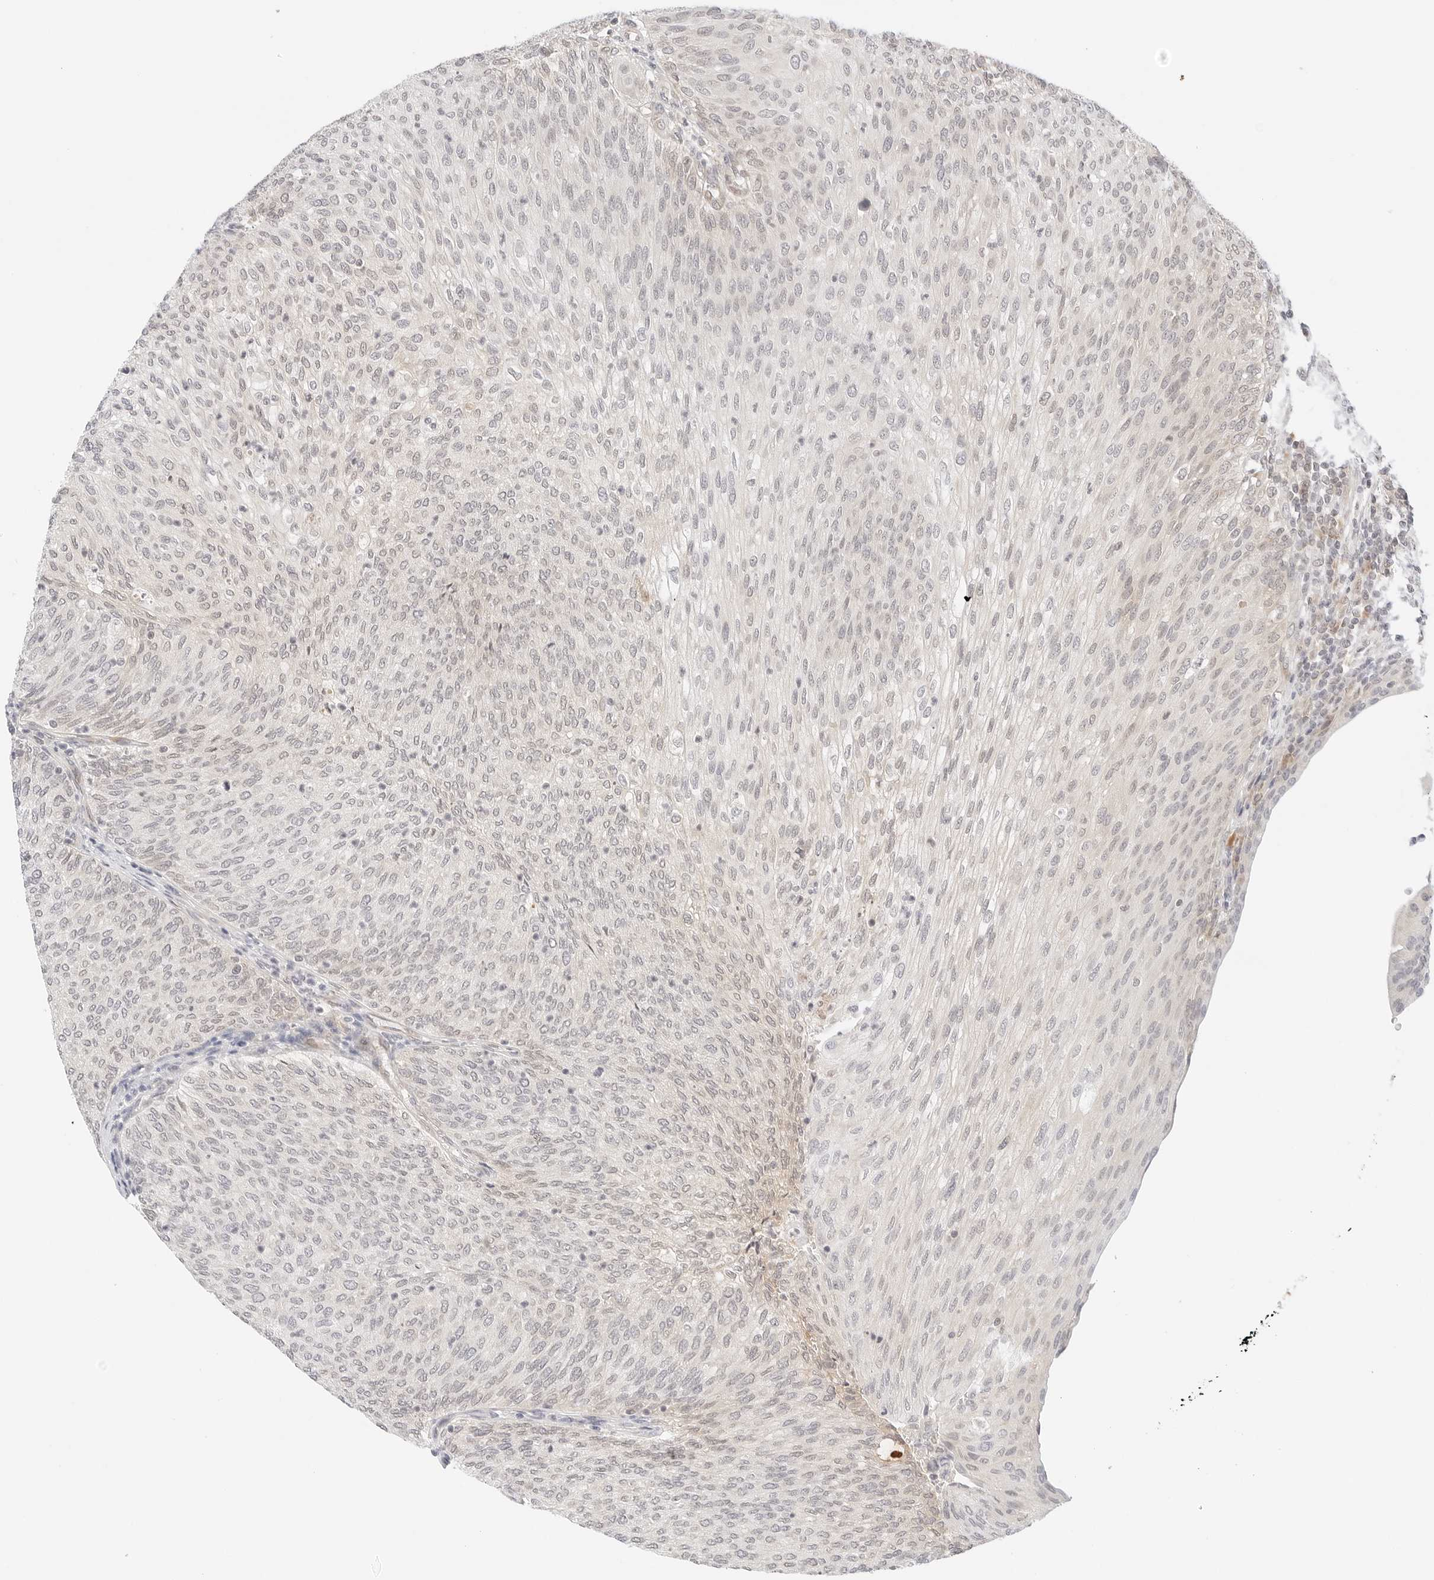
{"staining": {"intensity": "weak", "quantity": "<25%", "location": "cytoplasmic/membranous"}, "tissue": "urothelial cancer", "cell_type": "Tumor cells", "image_type": "cancer", "snomed": [{"axis": "morphology", "description": "Urothelial carcinoma, Low grade"}, {"axis": "topography", "description": "Urinary bladder"}], "caption": "Urothelial cancer was stained to show a protein in brown. There is no significant expression in tumor cells.", "gene": "ERO1B", "patient": {"sex": "female", "age": 79}}